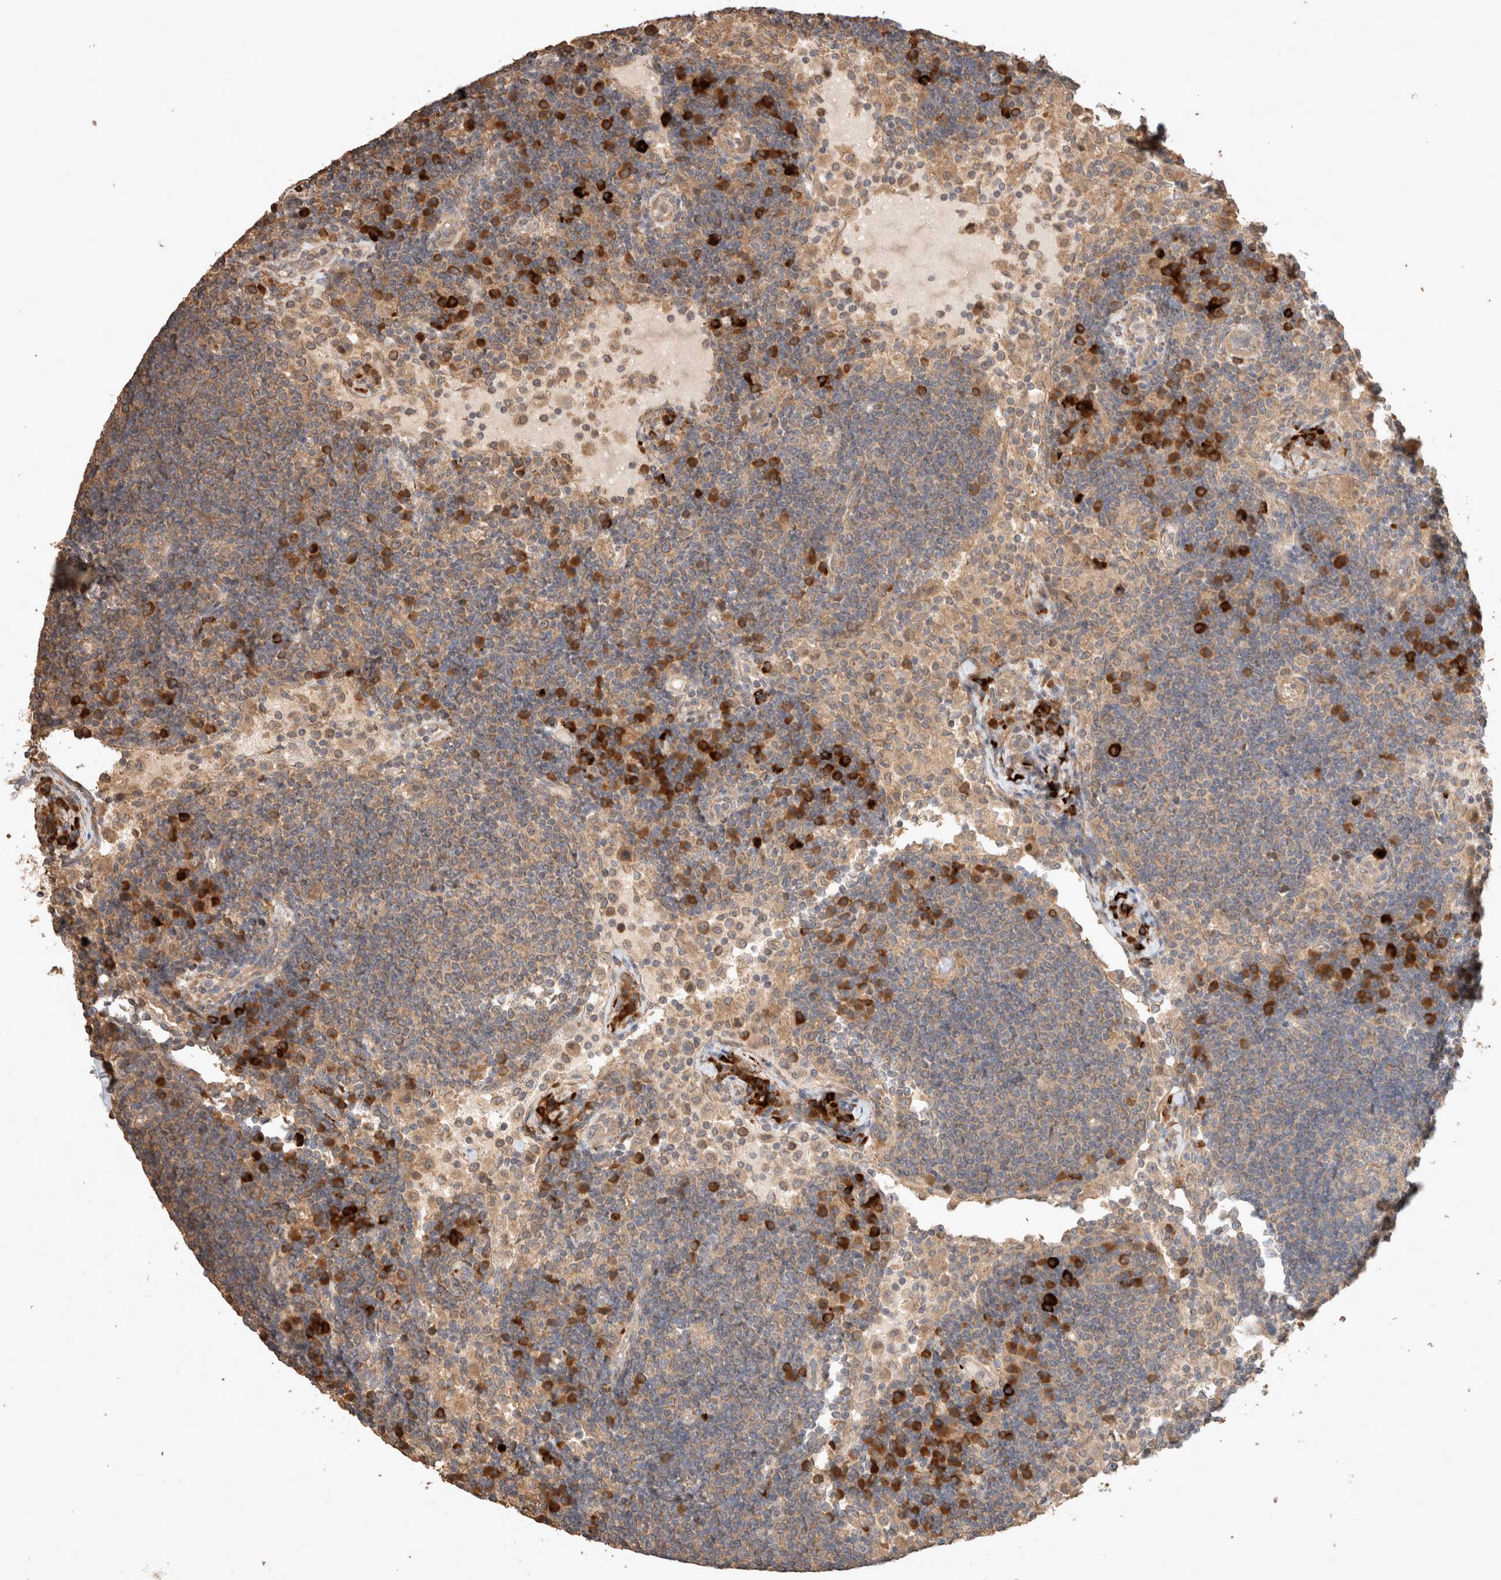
{"staining": {"intensity": "weak", "quantity": ">75%", "location": "cytoplasmic/membranous"}, "tissue": "lymph node", "cell_type": "Germinal center cells", "image_type": "normal", "snomed": [{"axis": "morphology", "description": "Normal tissue, NOS"}, {"axis": "topography", "description": "Lymph node"}], "caption": "A micrograph of human lymph node stained for a protein displays weak cytoplasmic/membranous brown staining in germinal center cells.", "gene": "HROB", "patient": {"sex": "female", "age": 53}}